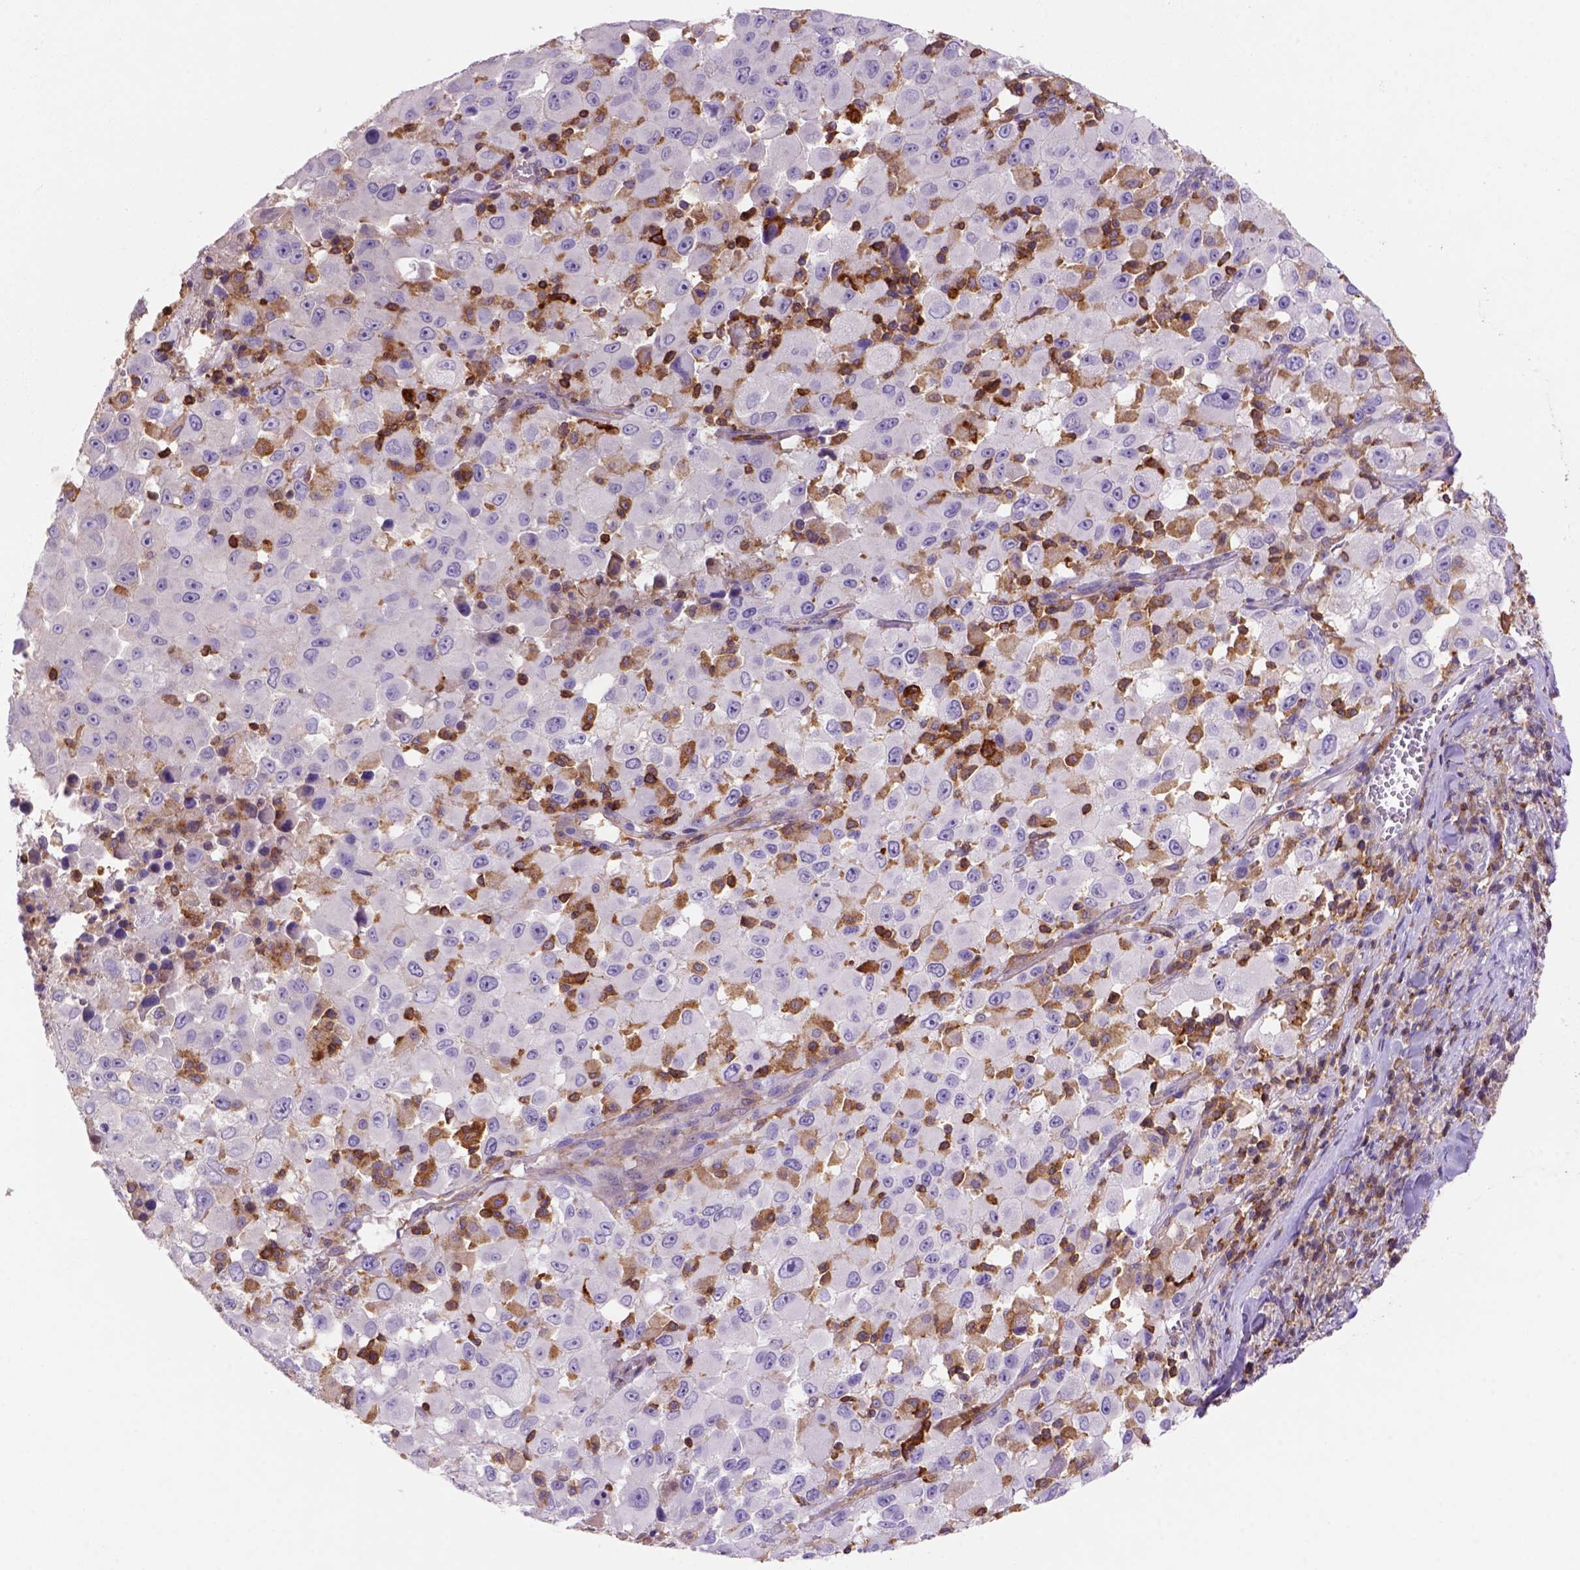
{"staining": {"intensity": "negative", "quantity": "none", "location": "none"}, "tissue": "melanoma", "cell_type": "Tumor cells", "image_type": "cancer", "snomed": [{"axis": "morphology", "description": "Malignant melanoma, Metastatic site"}, {"axis": "topography", "description": "Soft tissue"}], "caption": "A high-resolution photomicrograph shows immunohistochemistry (IHC) staining of melanoma, which displays no significant expression in tumor cells.", "gene": "INPP5D", "patient": {"sex": "male", "age": 50}}